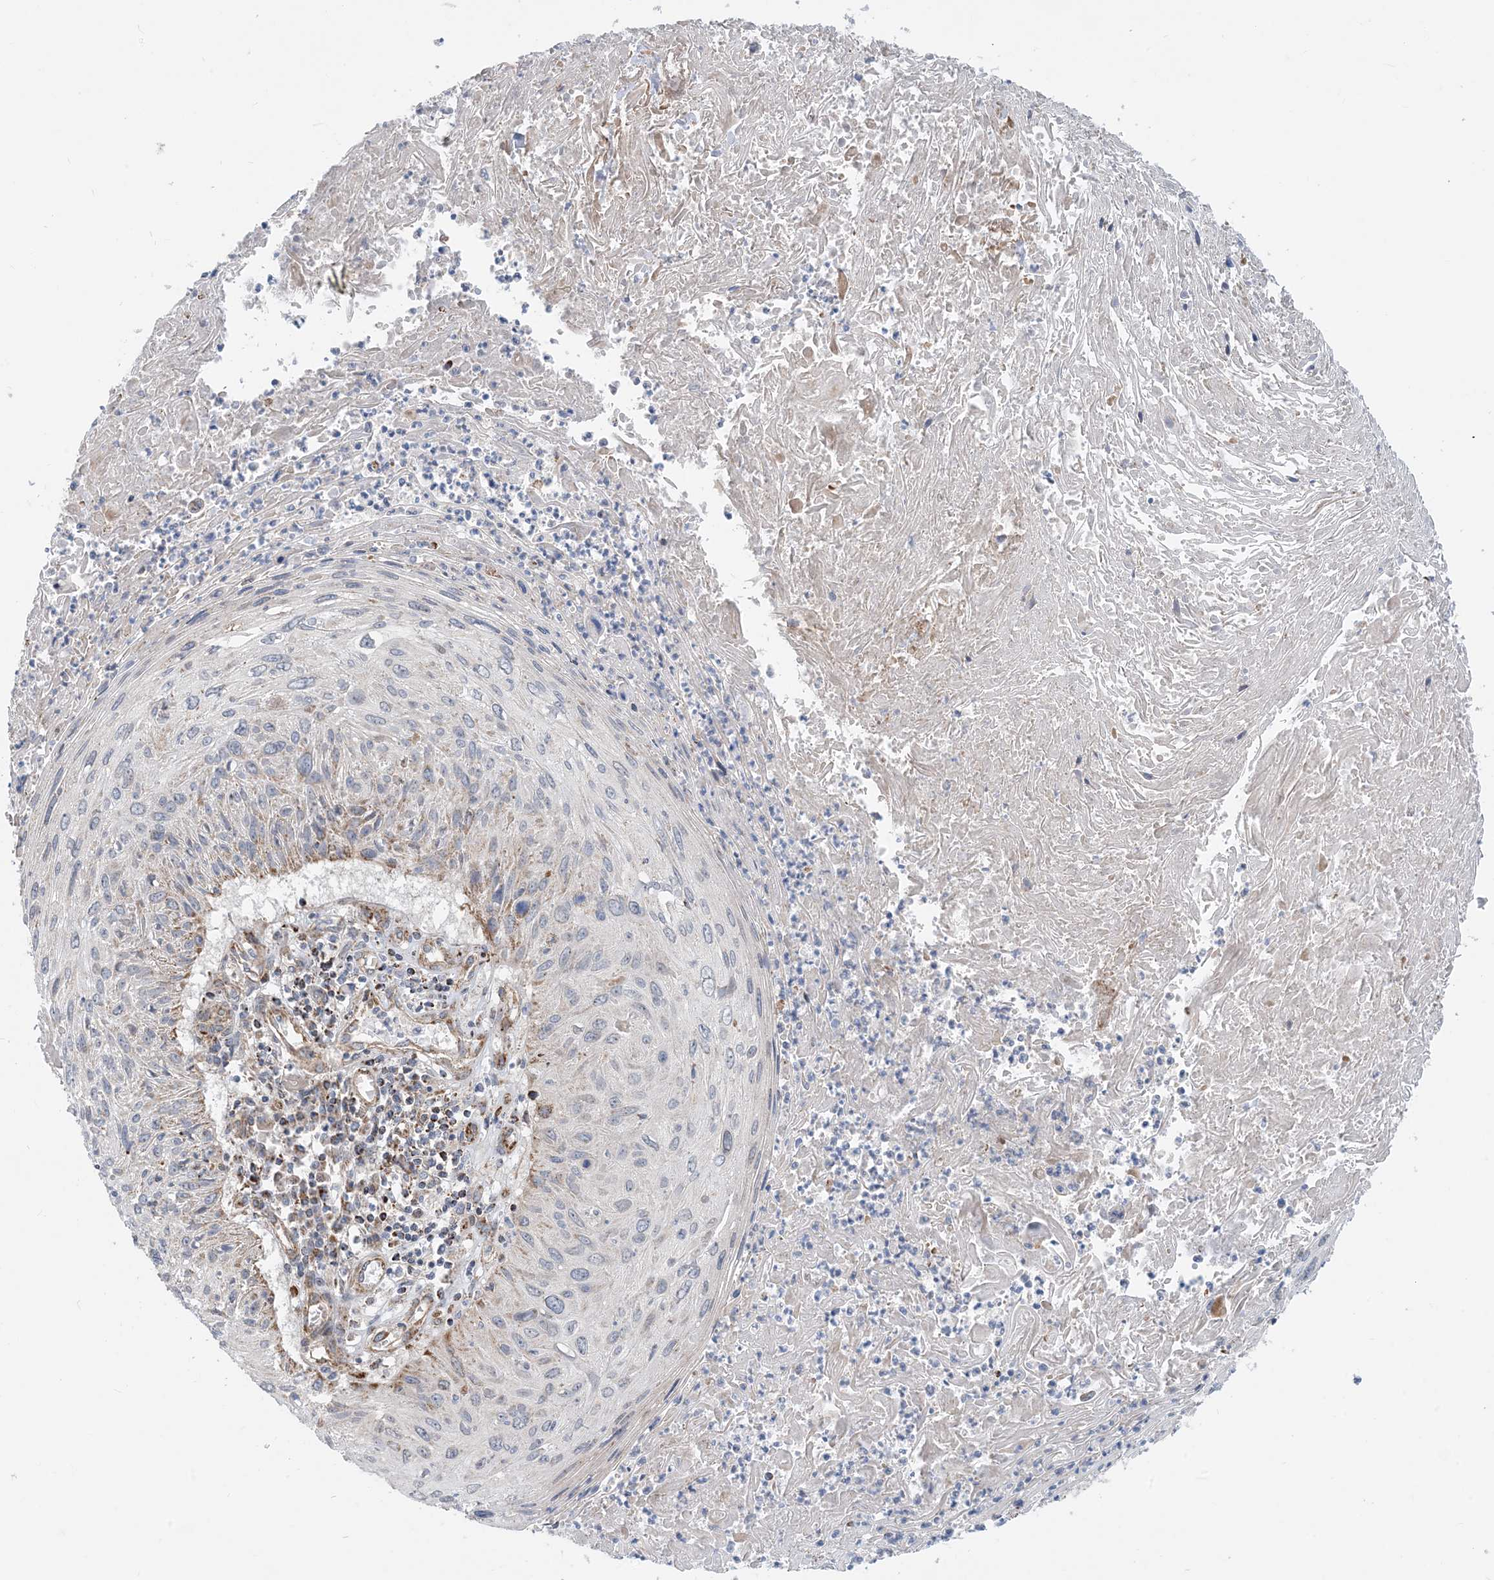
{"staining": {"intensity": "moderate", "quantity": "<25%", "location": "cytoplasmic/membranous"}, "tissue": "cervical cancer", "cell_type": "Tumor cells", "image_type": "cancer", "snomed": [{"axis": "morphology", "description": "Squamous cell carcinoma, NOS"}, {"axis": "topography", "description": "Cervix"}], "caption": "This image displays immunohistochemistry staining of human cervical cancer, with low moderate cytoplasmic/membranous positivity in approximately <25% of tumor cells.", "gene": "PCDHGA1", "patient": {"sex": "female", "age": 51}}